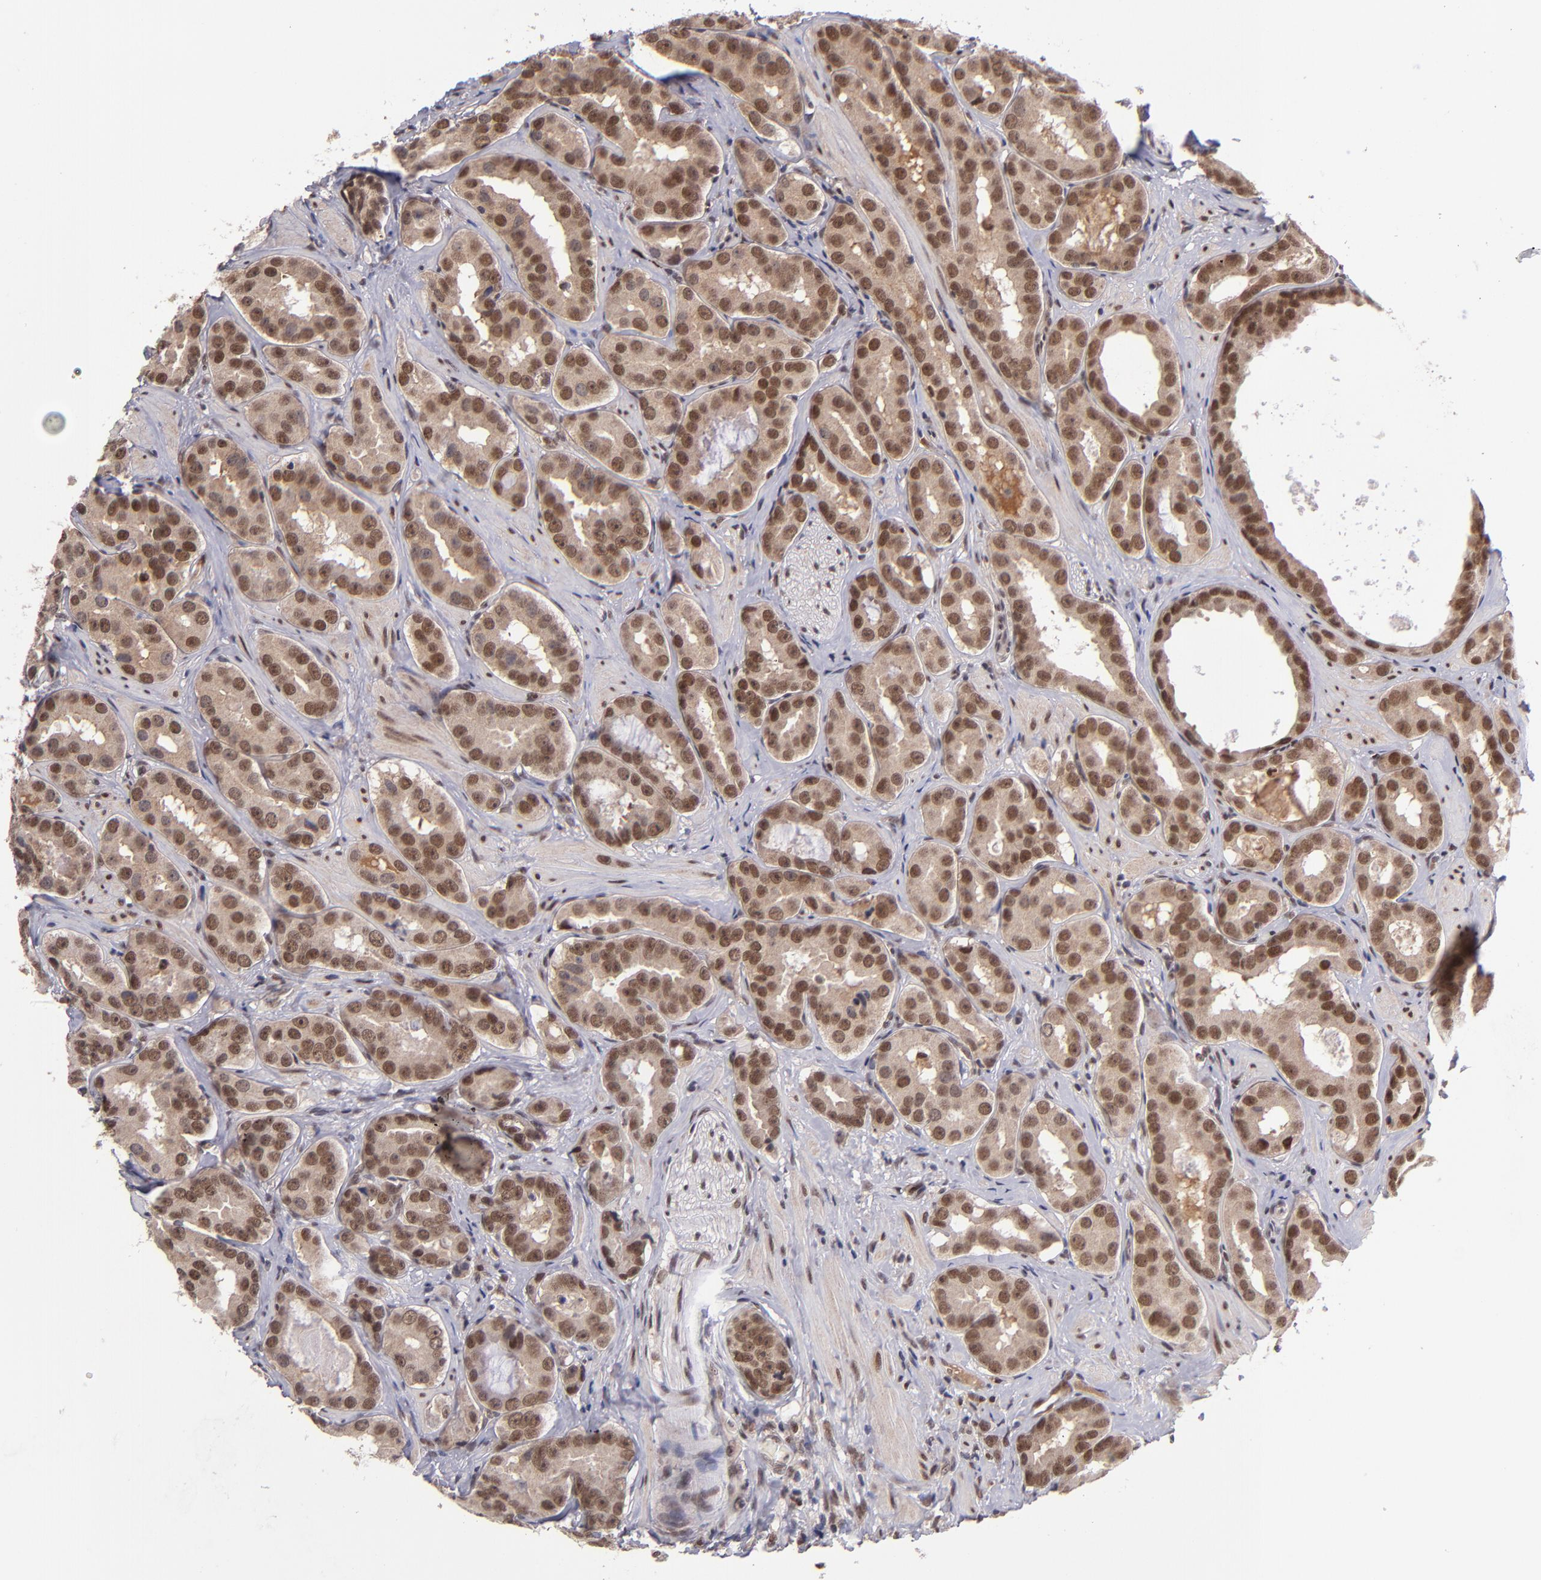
{"staining": {"intensity": "moderate", "quantity": ">75%", "location": "cytoplasmic/membranous,nuclear"}, "tissue": "prostate cancer", "cell_type": "Tumor cells", "image_type": "cancer", "snomed": [{"axis": "morphology", "description": "Adenocarcinoma, Low grade"}, {"axis": "topography", "description": "Prostate"}], "caption": "Tumor cells reveal medium levels of moderate cytoplasmic/membranous and nuclear staining in about >75% of cells in human prostate low-grade adenocarcinoma.", "gene": "EP300", "patient": {"sex": "male", "age": 59}}